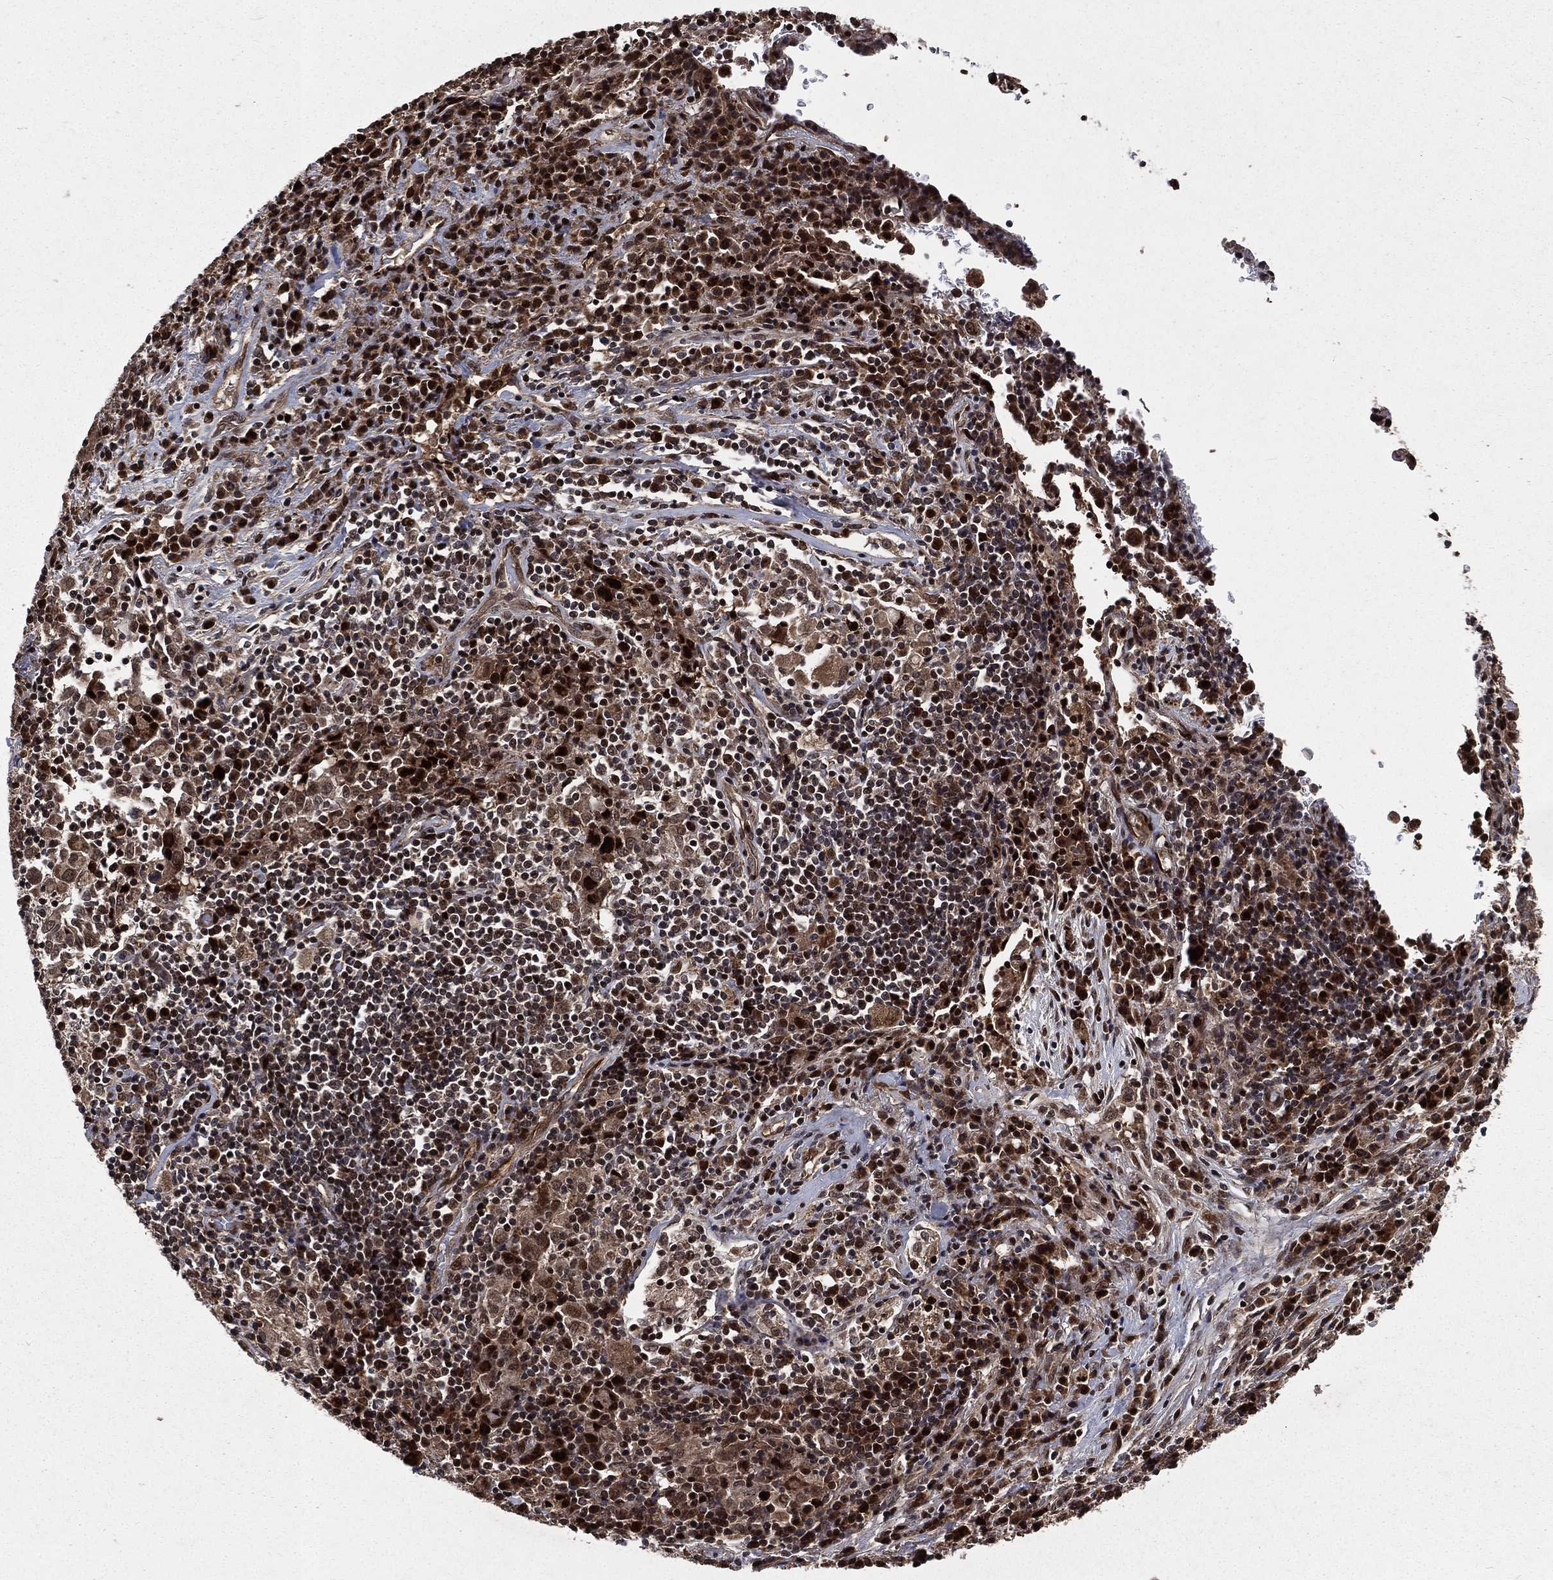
{"staining": {"intensity": "weak", "quantity": "25%-75%", "location": "cytoplasmic/membranous"}, "tissue": "lung cancer", "cell_type": "Tumor cells", "image_type": "cancer", "snomed": [{"axis": "morphology", "description": "Squamous cell carcinoma, NOS"}, {"axis": "topography", "description": "Lung"}], "caption": "The photomicrograph demonstrates a brown stain indicating the presence of a protein in the cytoplasmic/membranous of tumor cells in lung squamous cell carcinoma. The staining is performed using DAB brown chromogen to label protein expression. The nuclei are counter-stained blue using hematoxylin.", "gene": "LENG8", "patient": {"sex": "male", "age": 57}}